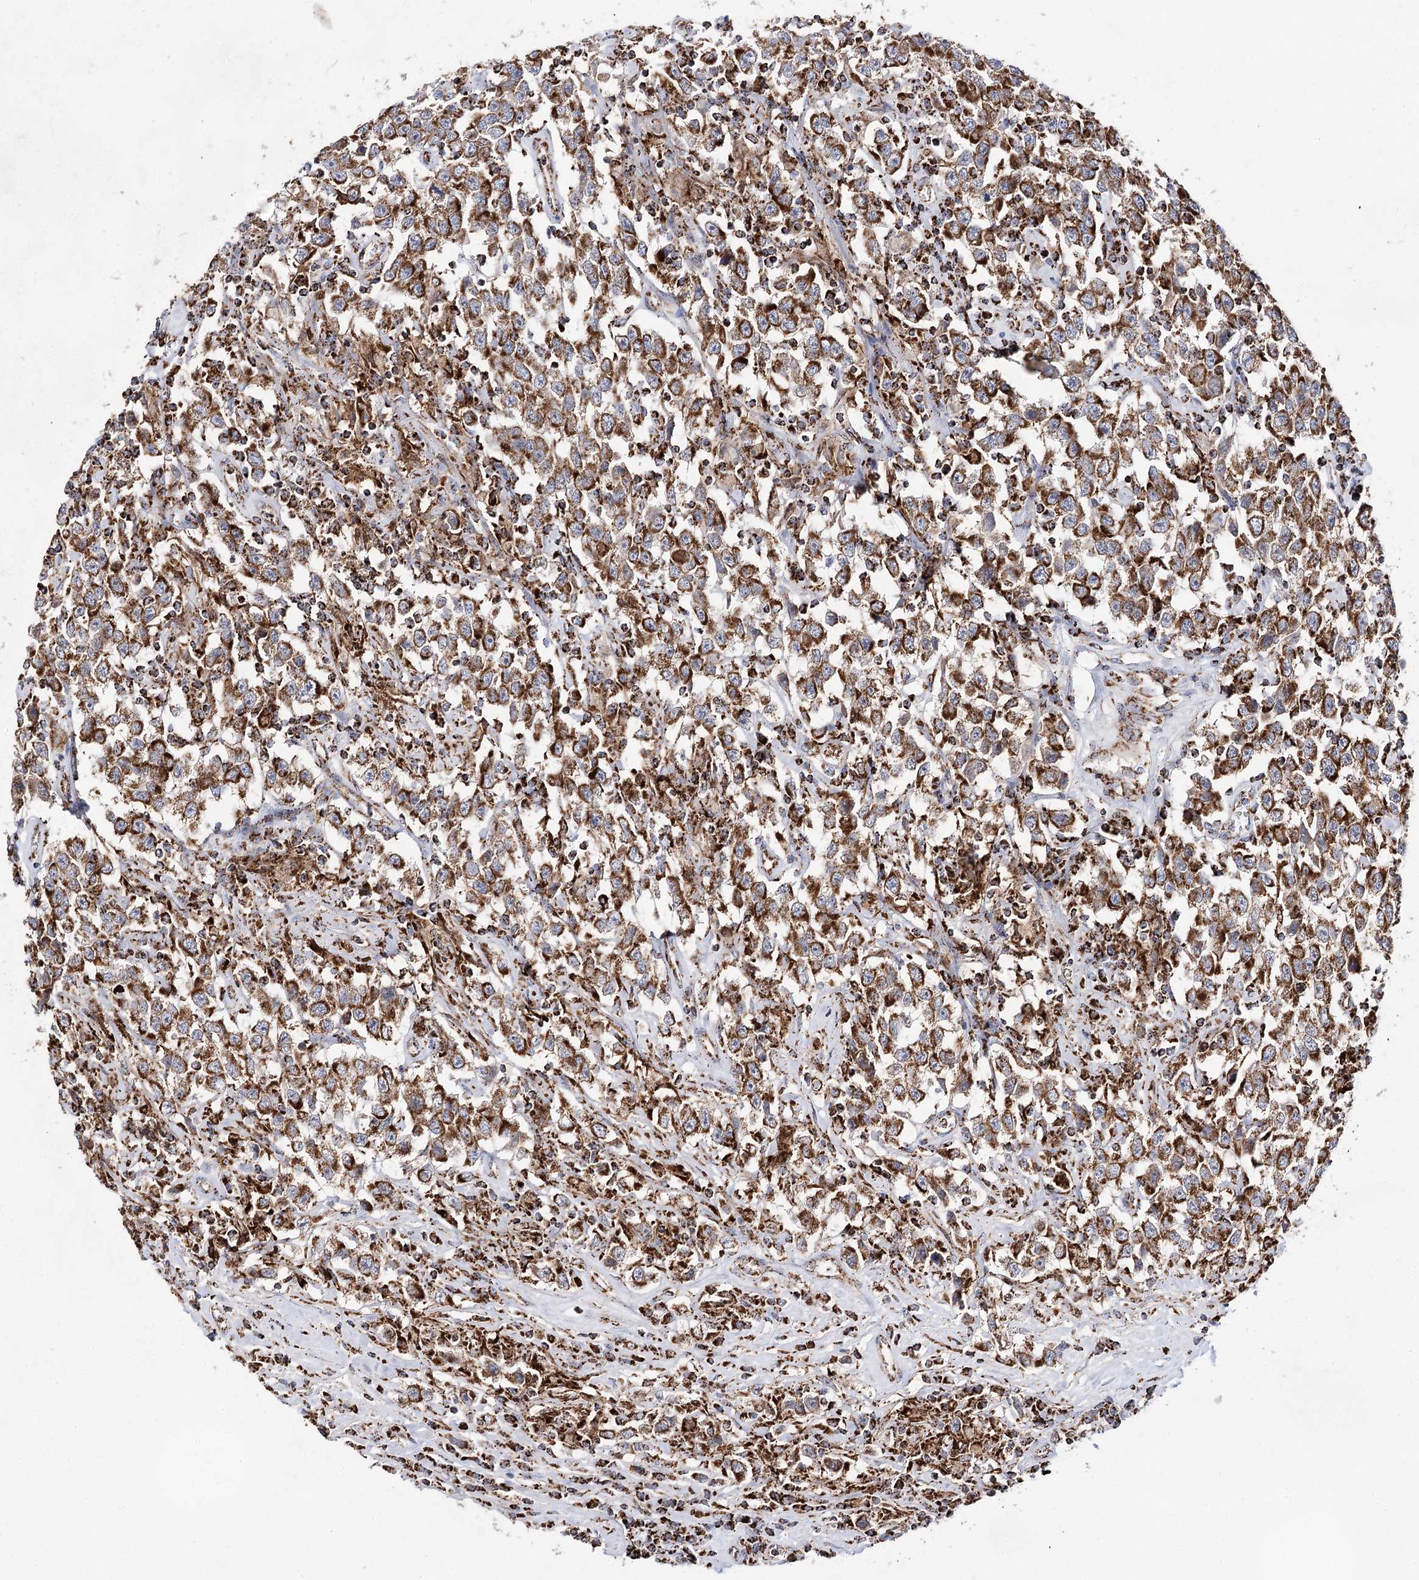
{"staining": {"intensity": "strong", "quantity": ">75%", "location": "cytoplasmic/membranous"}, "tissue": "testis cancer", "cell_type": "Tumor cells", "image_type": "cancer", "snomed": [{"axis": "morphology", "description": "Seminoma, NOS"}, {"axis": "topography", "description": "Testis"}], "caption": "Protein expression analysis of human testis cancer (seminoma) reveals strong cytoplasmic/membranous expression in about >75% of tumor cells.", "gene": "NADK2", "patient": {"sex": "male", "age": 41}}